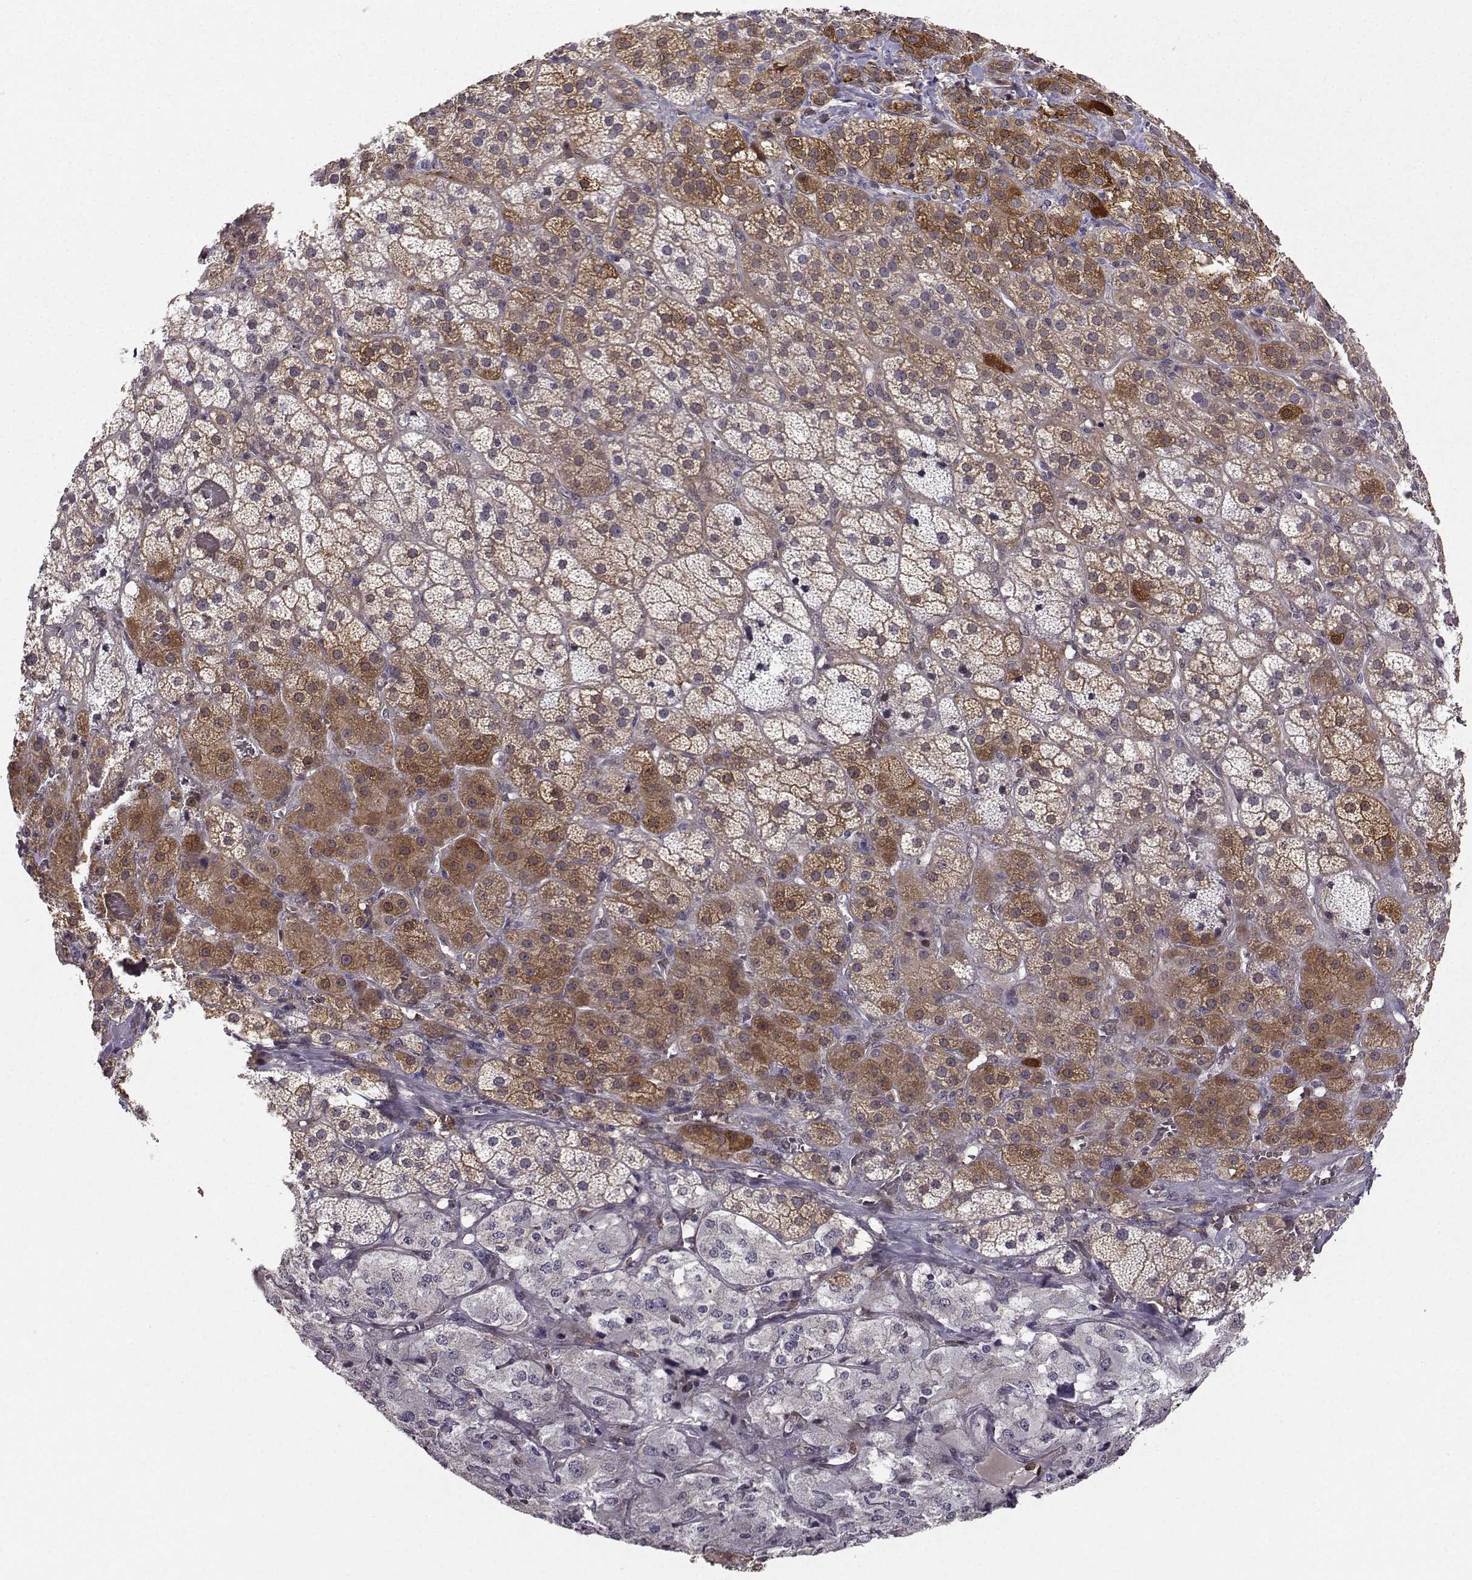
{"staining": {"intensity": "strong", "quantity": "<25%", "location": "cytoplasmic/membranous"}, "tissue": "adrenal gland", "cell_type": "Glandular cells", "image_type": "normal", "snomed": [{"axis": "morphology", "description": "Normal tissue, NOS"}, {"axis": "topography", "description": "Adrenal gland"}], "caption": "Brown immunohistochemical staining in normal human adrenal gland exhibits strong cytoplasmic/membranous staining in about <25% of glandular cells. The staining is performed using DAB brown chromogen to label protein expression. The nuclei are counter-stained blue using hematoxylin.", "gene": "NQO1", "patient": {"sex": "male", "age": 57}}